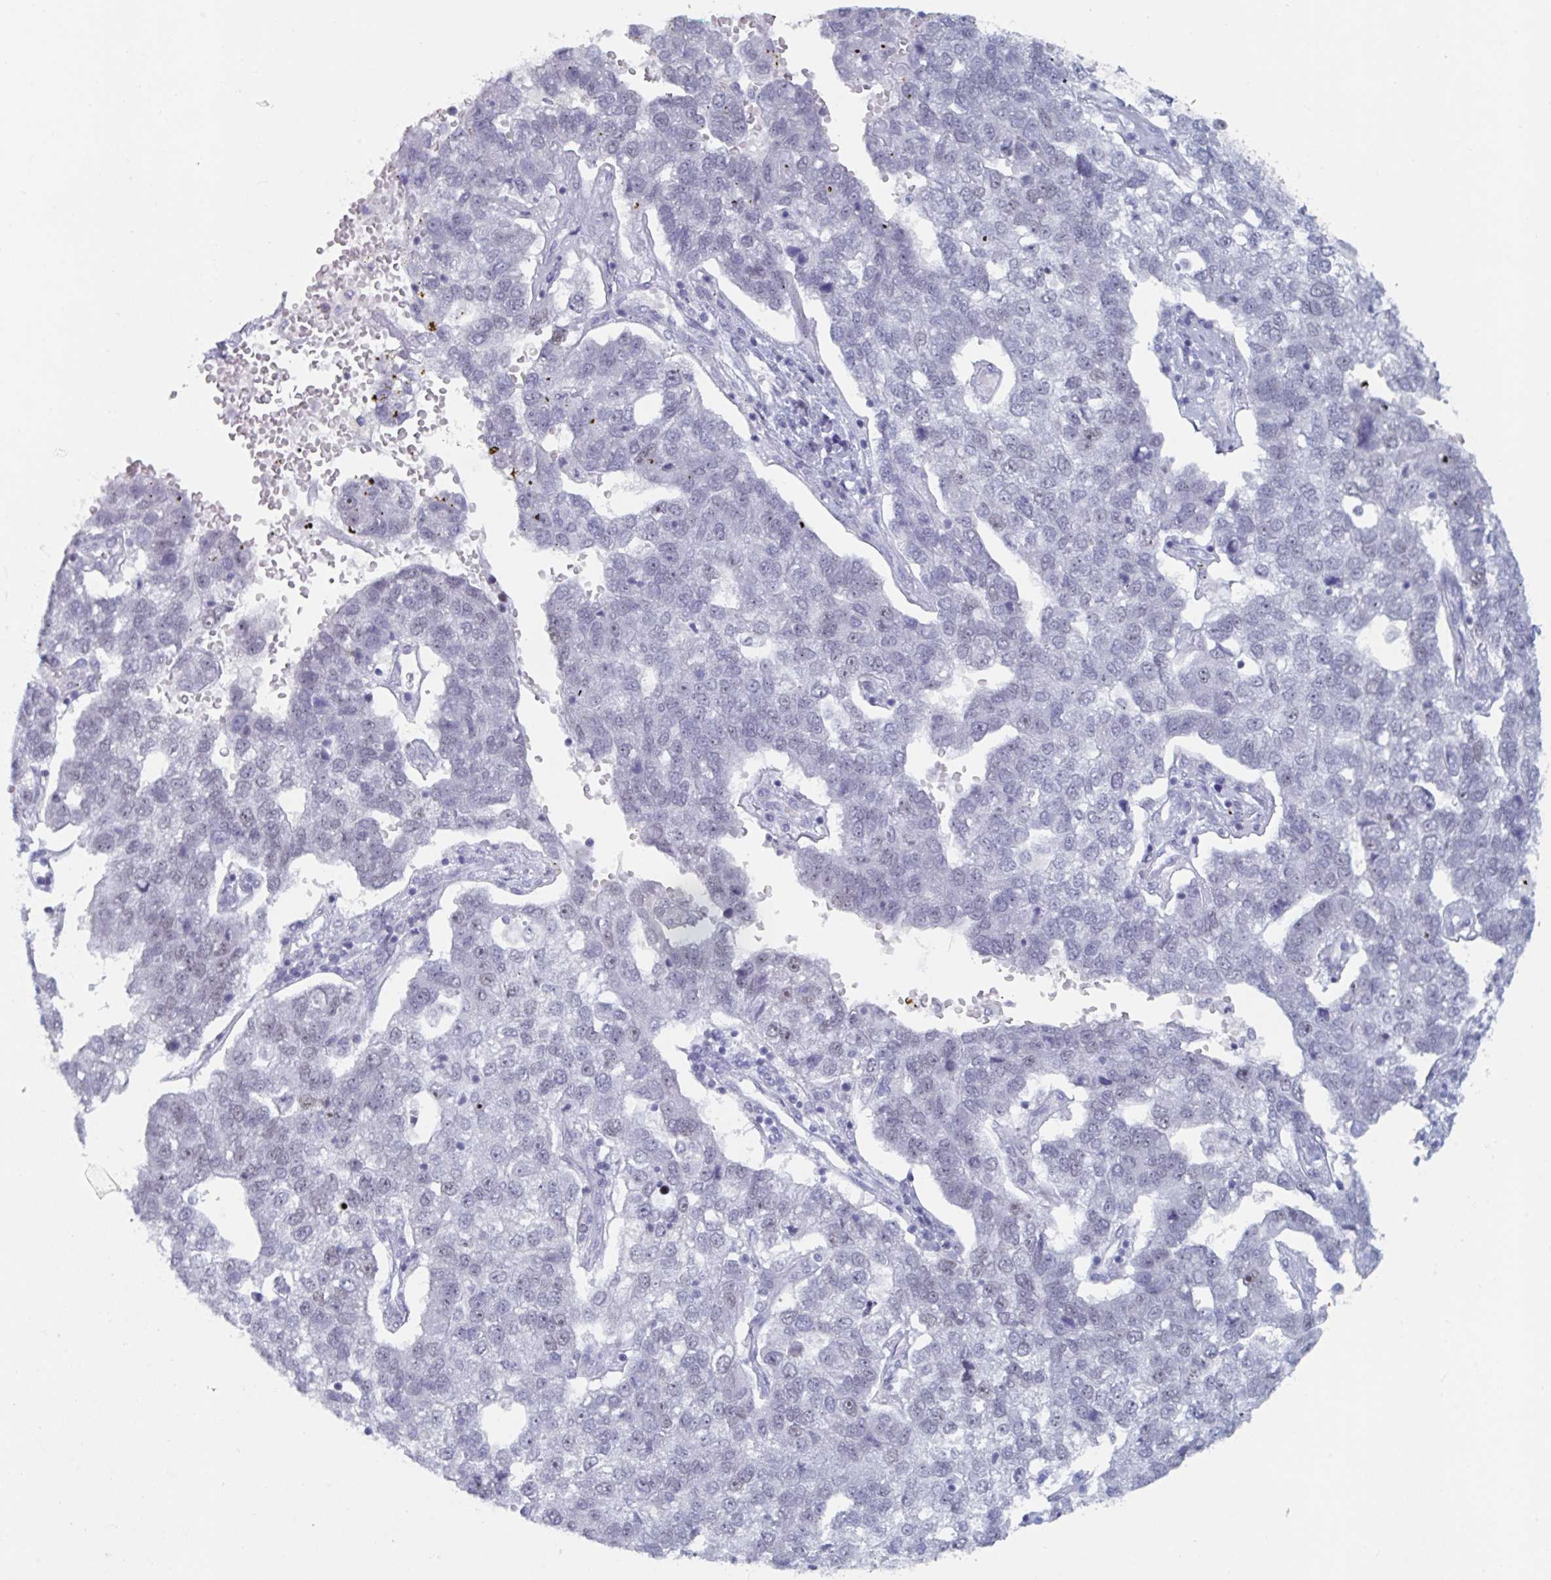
{"staining": {"intensity": "negative", "quantity": "none", "location": "none"}, "tissue": "pancreatic cancer", "cell_type": "Tumor cells", "image_type": "cancer", "snomed": [{"axis": "morphology", "description": "Adenocarcinoma, NOS"}, {"axis": "topography", "description": "Pancreas"}], "caption": "Tumor cells show no significant protein positivity in pancreatic adenocarcinoma. The staining is performed using DAB (3,3'-diaminobenzidine) brown chromogen with nuclei counter-stained in using hematoxylin.", "gene": "NR1H2", "patient": {"sex": "female", "age": 61}}